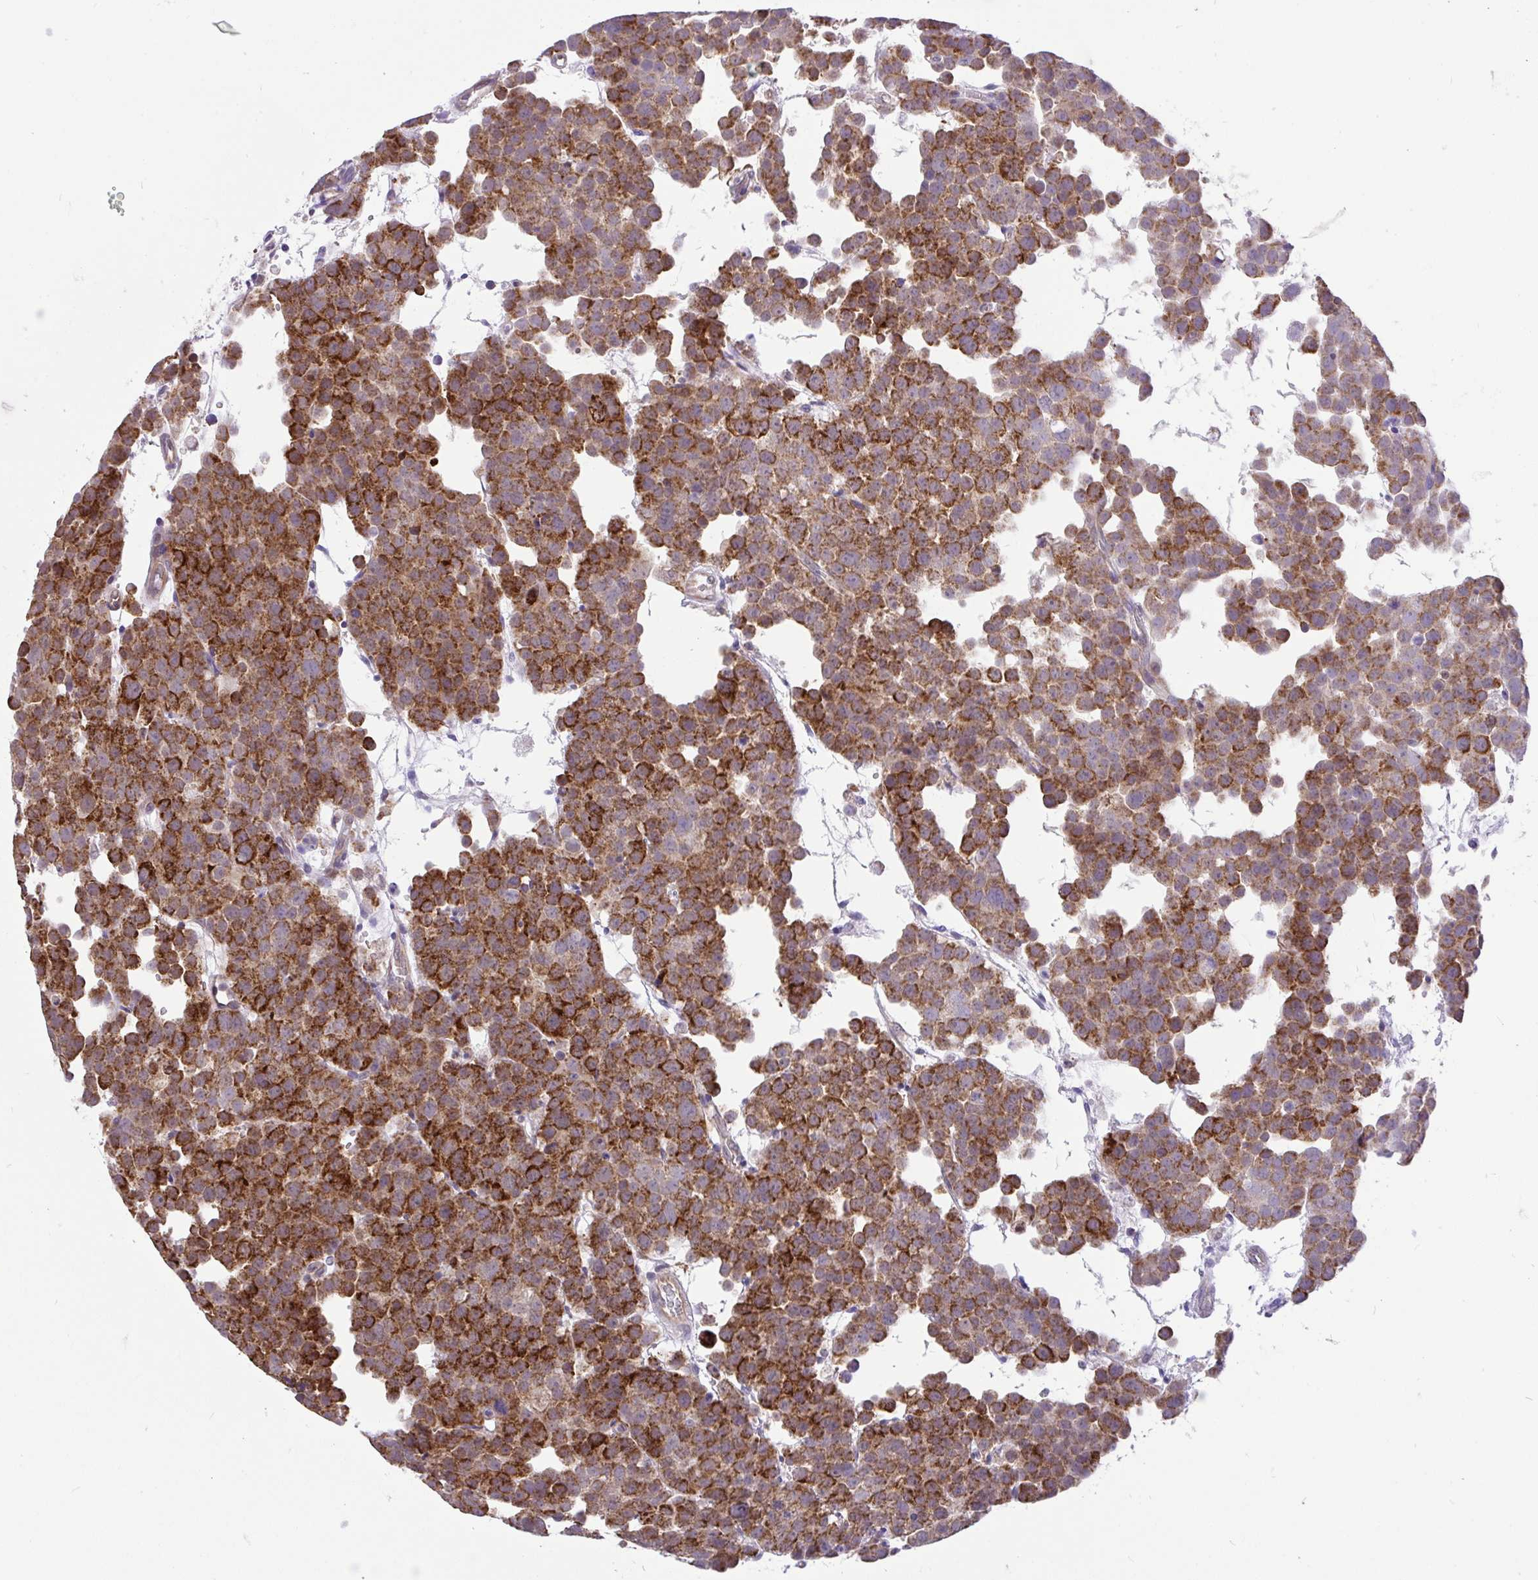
{"staining": {"intensity": "strong", "quantity": ">75%", "location": "cytoplasmic/membranous"}, "tissue": "testis cancer", "cell_type": "Tumor cells", "image_type": "cancer", "snomed": [{"axis": "morphology", "description": "Seminoma, NOS"}, {"axis": "topography", "description": "Testis"}], "caption": "IHC photomicrograph of human testis cancer (seminoma) stained for a protein (brown), which reveals high levels of strong cytoplasmic/membranous staining in approximately >75% of tumor cells.", "gene": "PYCR2", "patient": {"sex": "male", "age": 71}}